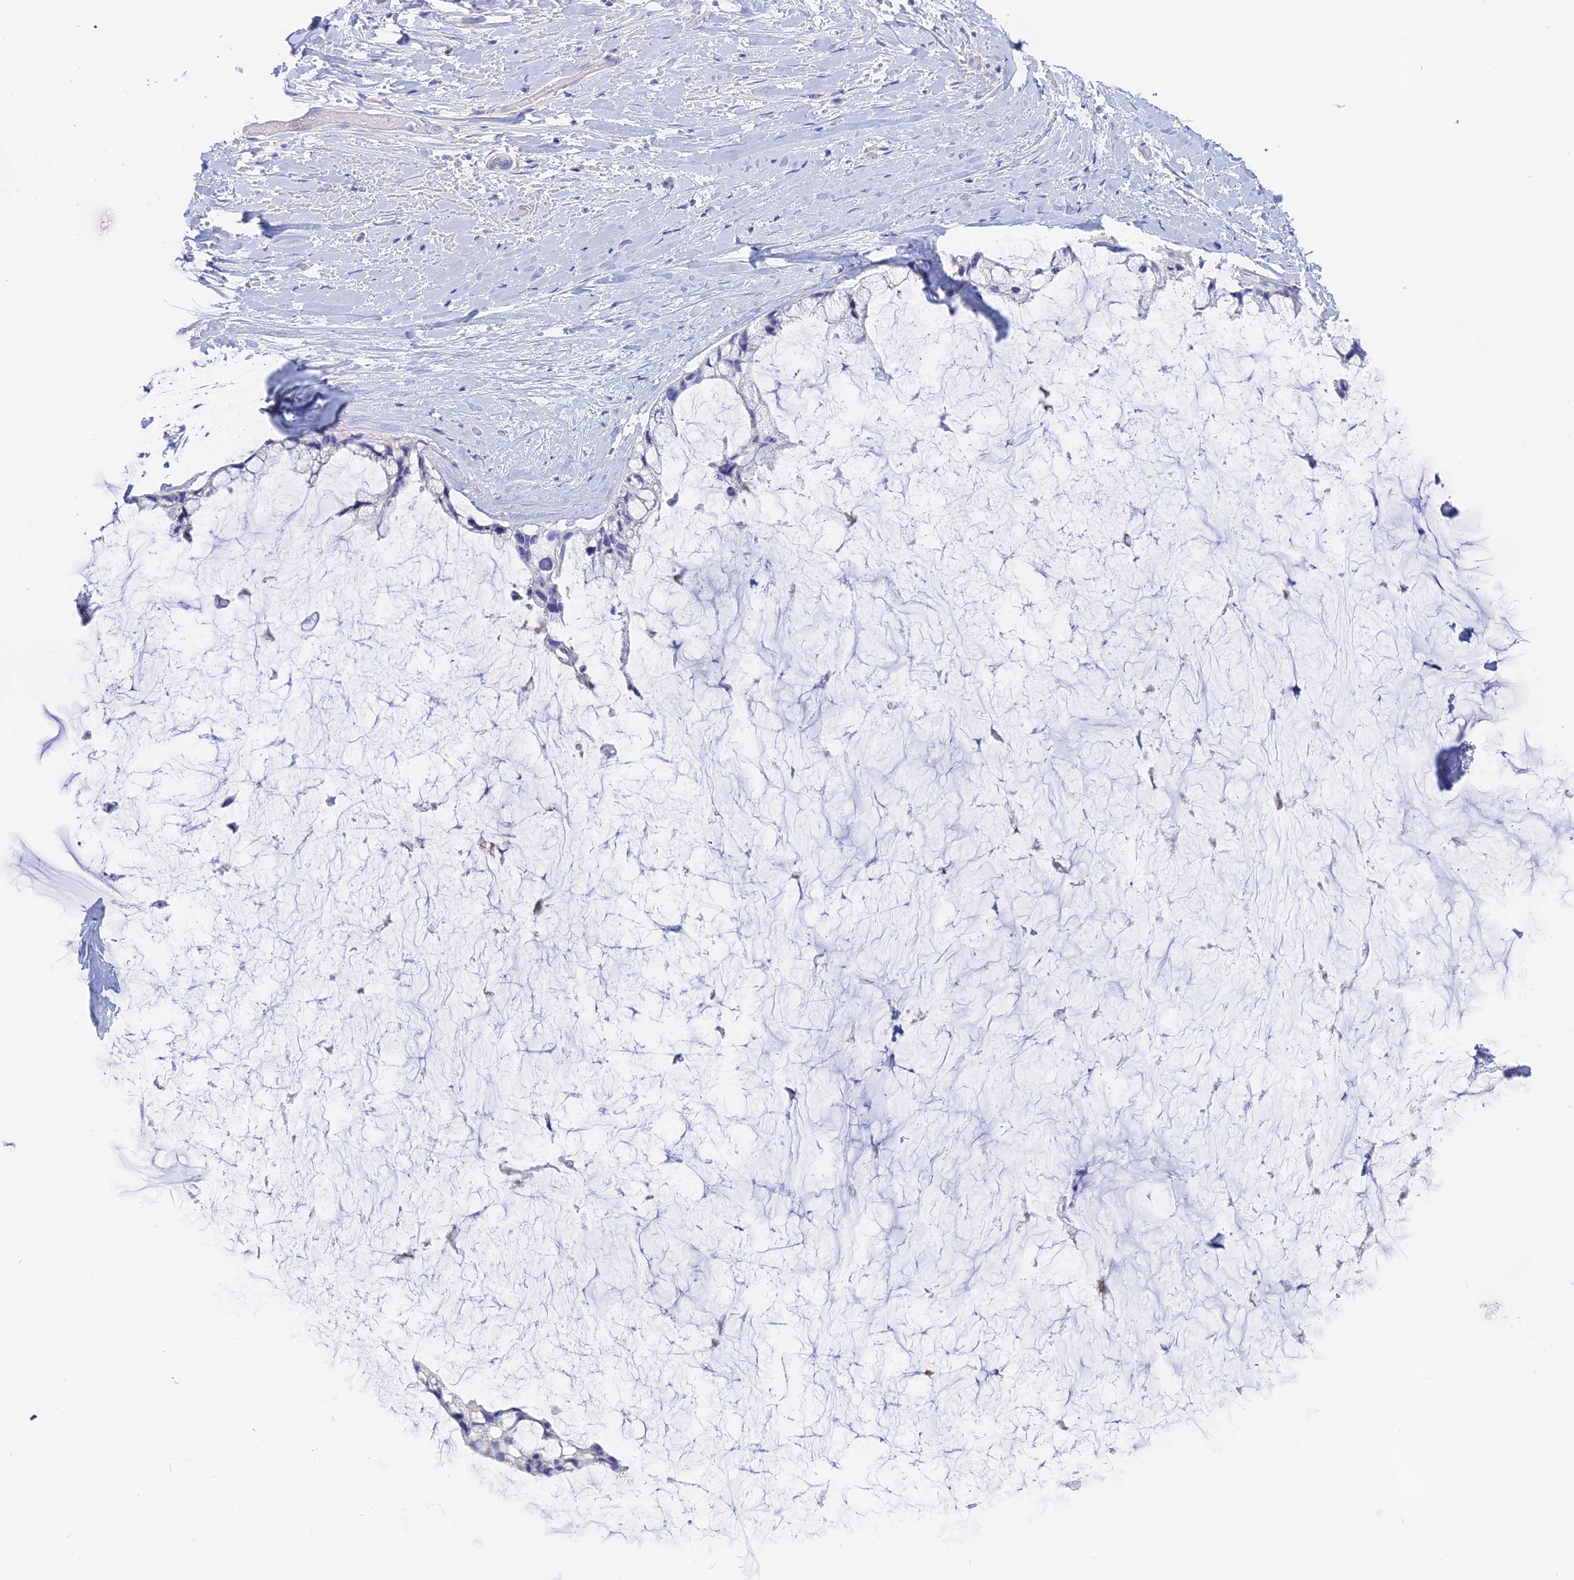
{"staining": {"intensity": "negative", "quantity": "none", "location": "none"}, "tissue": "ovarian cancer", "cell_type": "Tumor cells", "image_type": "cancer", "snomed": [{"axis": "morphology", "description": "Cystadenocarcinoma, mucinous, NOS"}, {"axis": "topography", "description": "Ovary"}], "caption": "Tumor cells show no significant protein expression in ovarian cancer (mucinous cystadenocarcinoma). The staining was performed using DAB (3,3'-diaminobenzidine) to visualize the protein expression in brown, while the nuclei were stained in blue with hematoxylin (Magnification: 20x).", "gene": "GLB1L", "patient": {"sex": "female", "age": 39}}